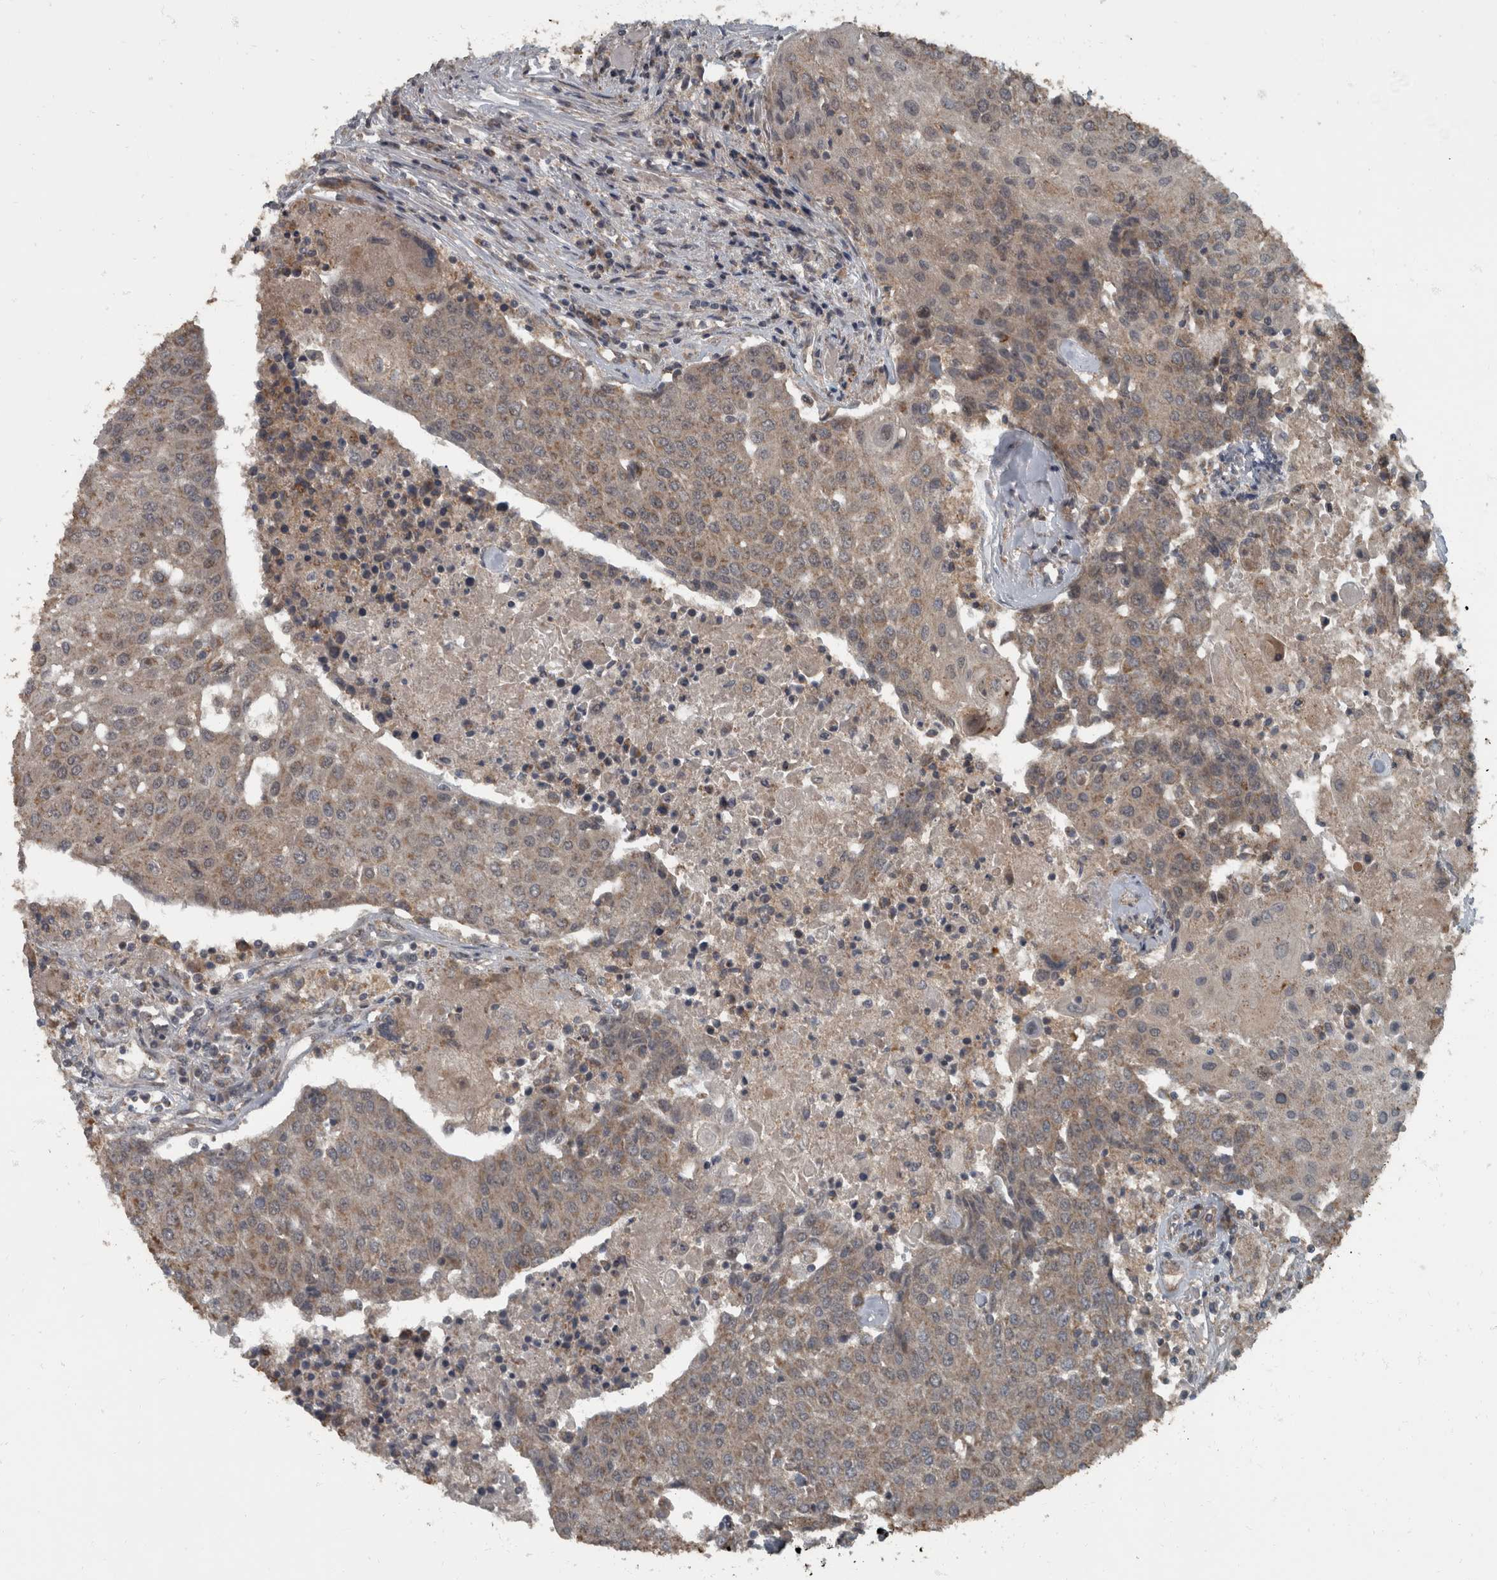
{"staining": {"intensity": "weak", "quantity": "25%-75%", "location": "cytoplasmic/membranous"}, "tissue": "urothelial cancer", "cell_type": "Tumor cells", "image_type": "cancer", "snomed": [{"axis": "morphology", "description": "Urothelial carcinoma, High grade"}, {"axis": "topography", "description": "Urinary bladder"}], "caption": "Immunohistochemical staining of urothelial carcinoma (high-grade) displays weak cytoplasmic/membranous protein positivity in about 25%-75% of tumor cells. (brown staining indicates protein expression, while blue staining denotes nuclei).", "gene": "RABGGTB", "patient": {"sex": "female", "age": 85}}